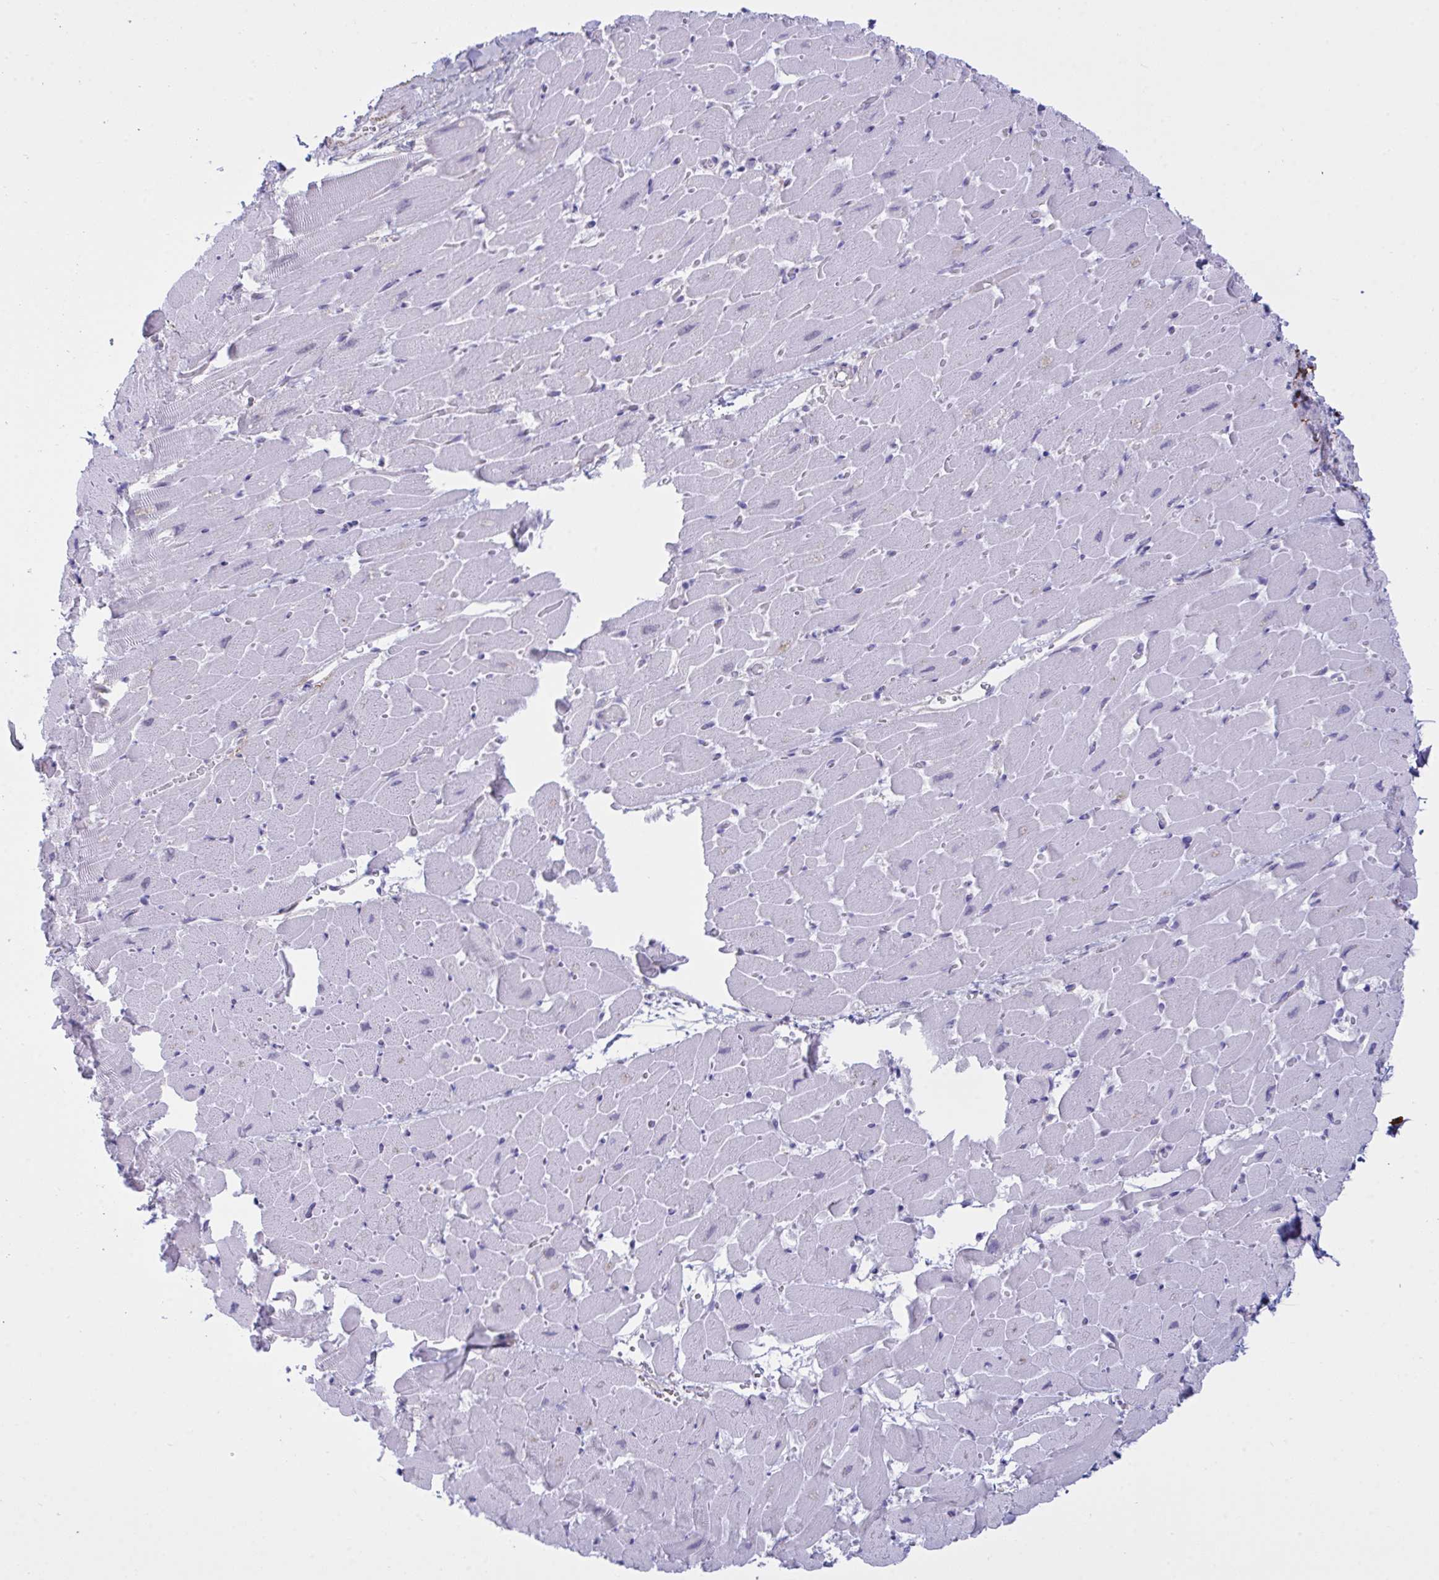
{"staining": {"intensity": "negative", "quantity": "none", "location": "none"}, "tissue": "heart muscle", "cell_type": "Cardiomyocytes", "image_type": "normal", "snomed": [{"axis": "morphology", "description": "Normal tissue, NOS"}, {"axis": "topography", "description": "Heart"}], "caption": "IHC micrograph of benign heart muscle stained for a protein (brown), which demonstrates no positivity in cardiomyocytes.", "gene": "ELN", "patient": {"sex": "male", "age": 37}}